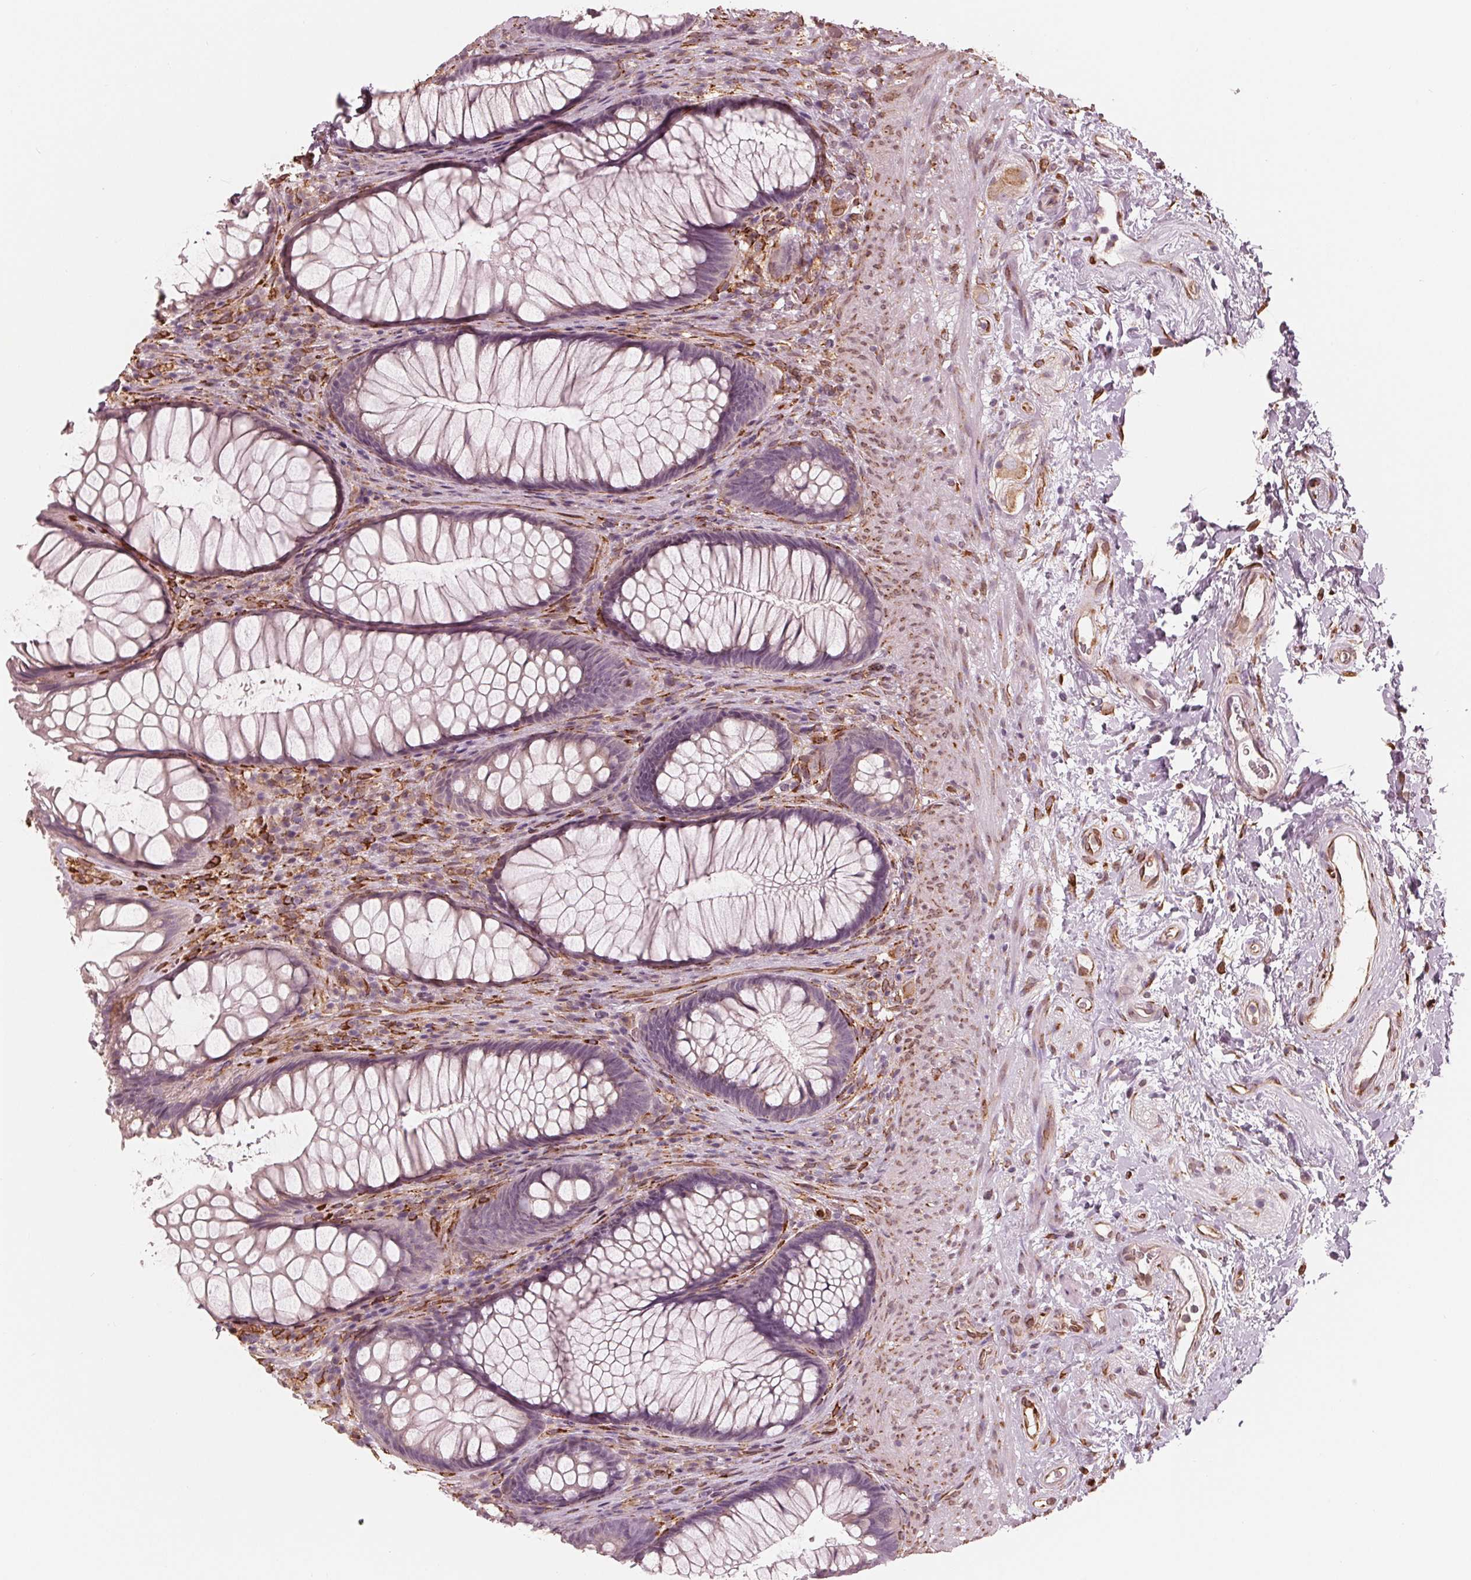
{"staining": {"intensity": "negative", "quantity": "none", "location": "none"}, "tissue": "rectum", "cell_type": "Glandular cells", "image_type": "normal", "snomed": [{"axis": "morphology", "description": "Normal tissue, NOS"}, {"axis": "topography", "description": "Smooth muscle"}, {"axis": "topography", "description": "Rectum"}], "caption": "Immunohistochemistry of unremarkable rectum reveals no expression in glandular cells. (DAB IHC visualized using brightfield microscopy, high magnification).", "gene": "IKBIP", "patient": {"sex": "male", "age": 53}}